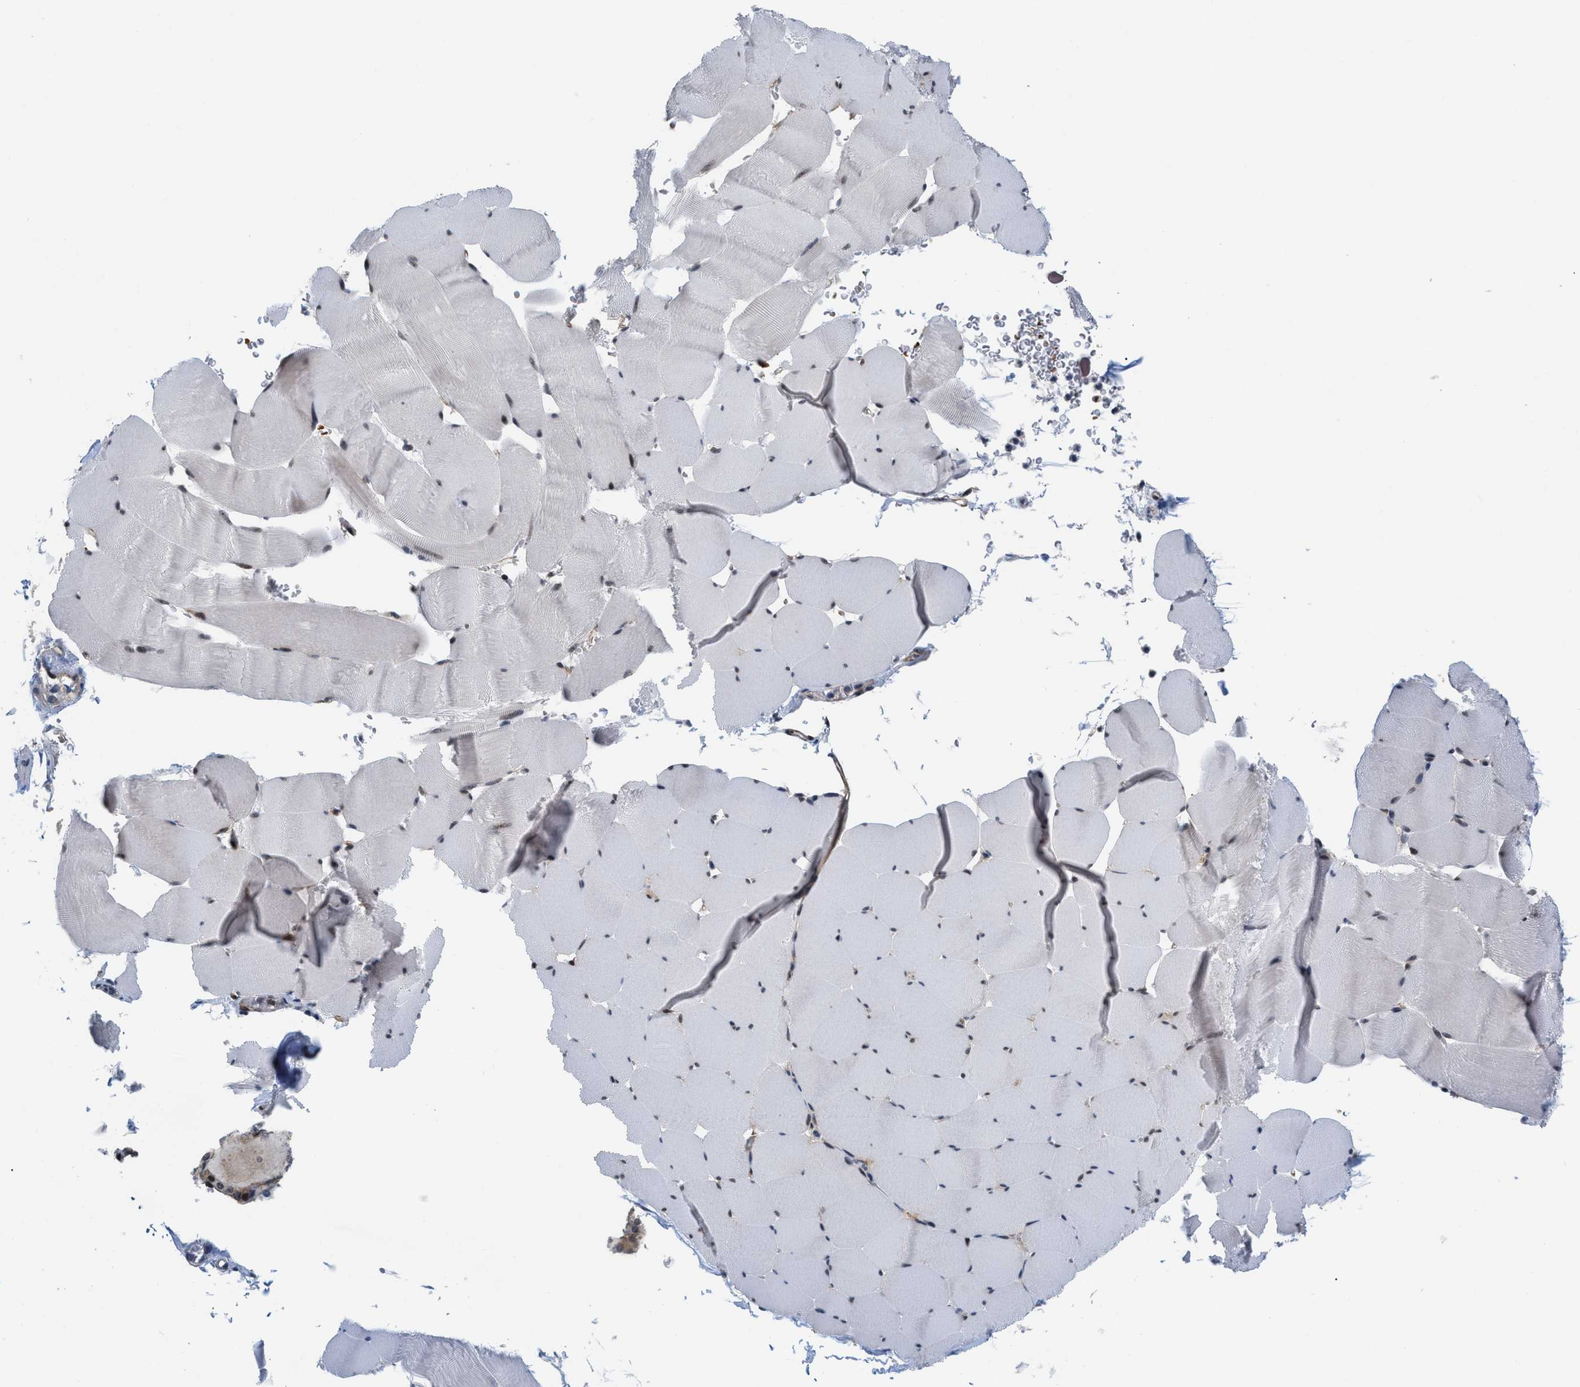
{"staining": {"intensity": "negative", "quantity": "none", "location": "none"}, "tissue": "skeletal muscle", "cell_type": "Myocytes", "image_type": "normal", "snomed": [{"axis": "morphology", "description": "Normal tissue, NOS"}, {"axis": "topography", "description": "Skeletal muscle"}], "caption": "Immunohistochemistry (IHC) micrograph of unremarkable skeletal muscle stained for a protein (brown), which demonstrates no staining in myocytes.", "gene": "GPRASP2", "patient": {"sex": "male", "age": 62}}